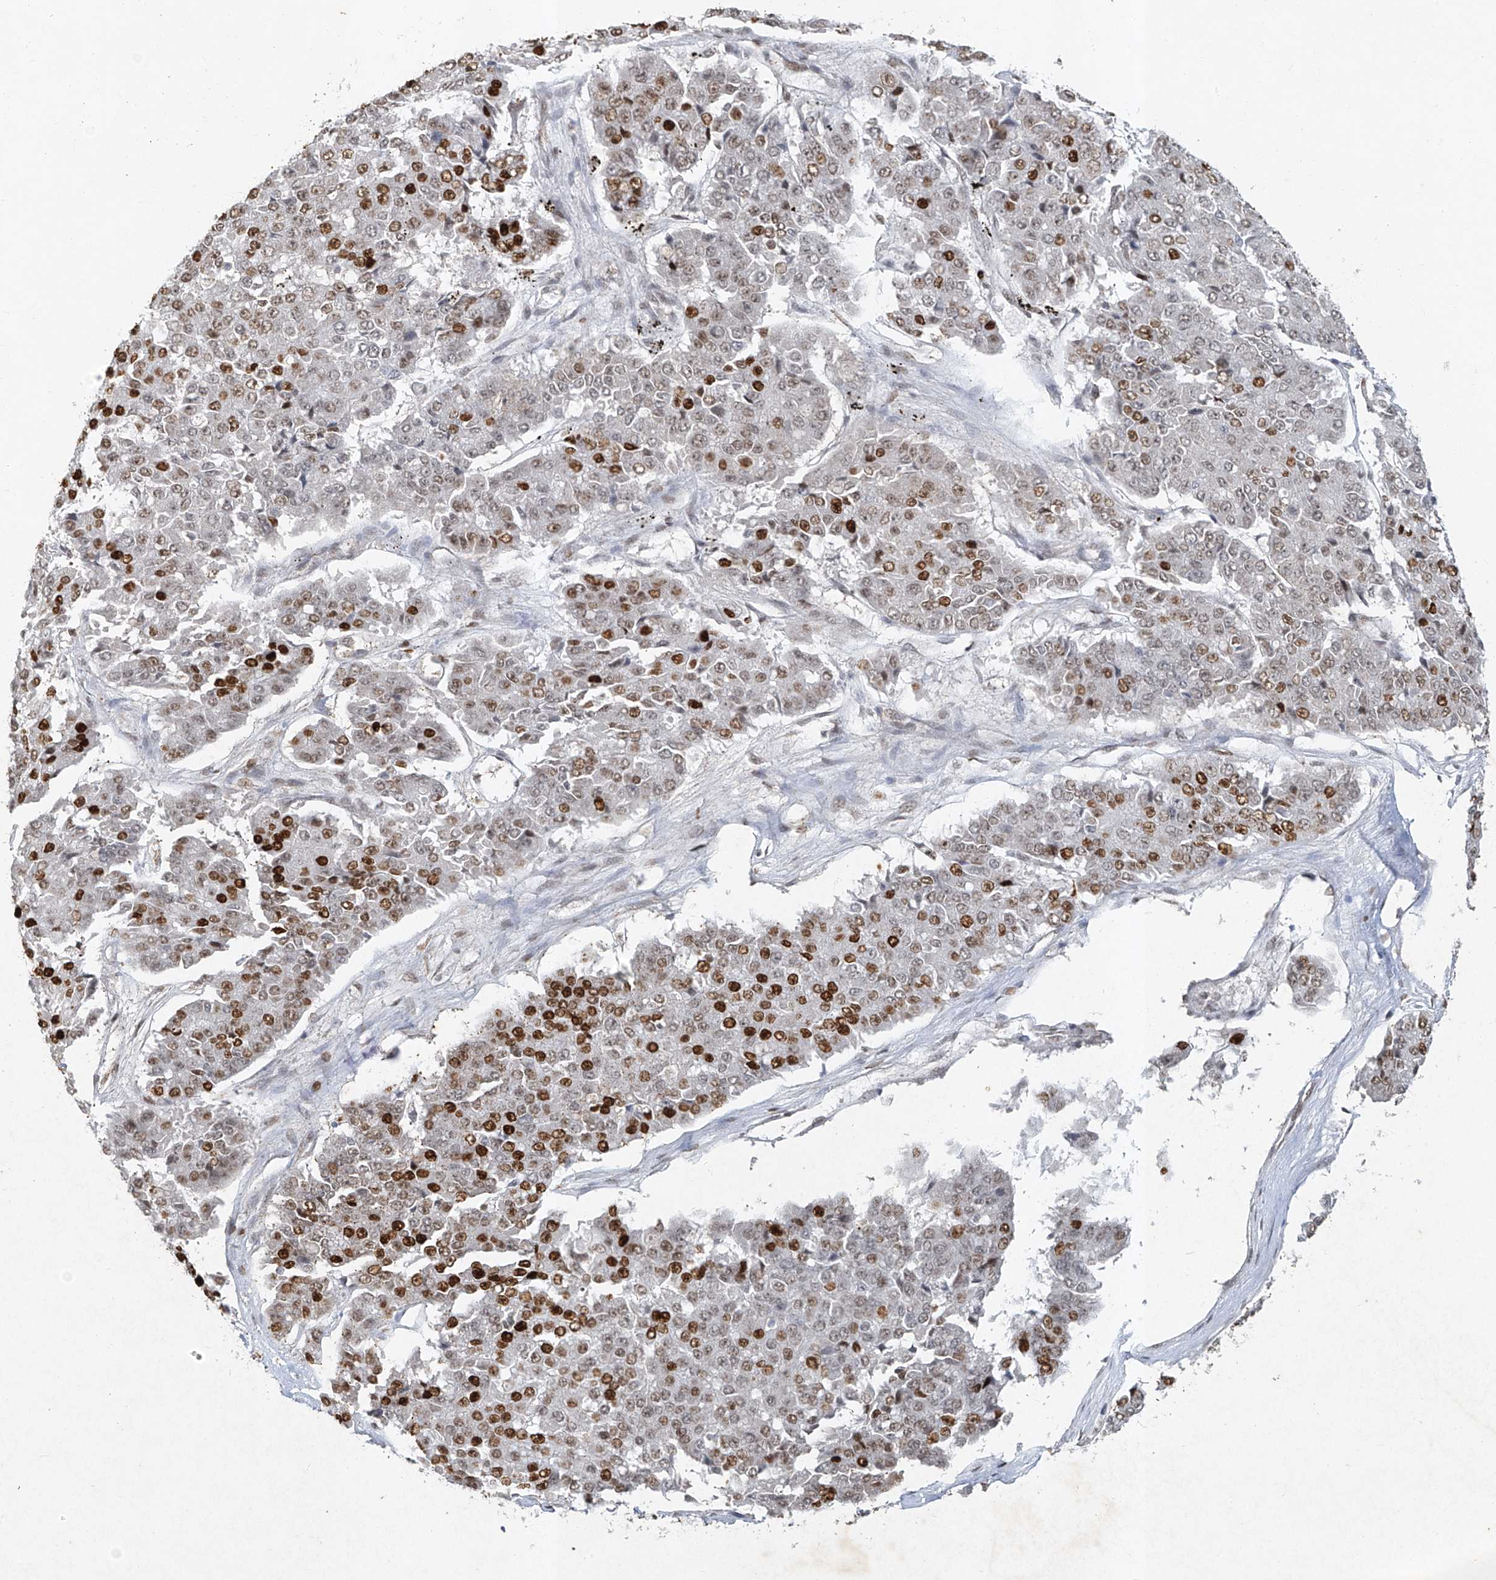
{"staining": {"intensity": "strong", "quantity": "25%-75%", "location": "nuclear"}, "tissue": "pancreatic cancer", "cell_type": "Tumor cells", "image_type": "cancer", "snomed": [{"axis": "morphology", "description": "Adenocarcinoma, NOS"}, {"axis": "topography", "description": "Pancreas"}], "caption": "The immunohistochemical stain labels strong nuclear staining in tumor cells of pancreatic cancer tissue. The staining was performed using DAB, with brown indicating positive protein expression. Nuclei are stained blue with hematoxylin.", "gene": "ATRIP", "patient": {"sex": "male", "age": 50}}